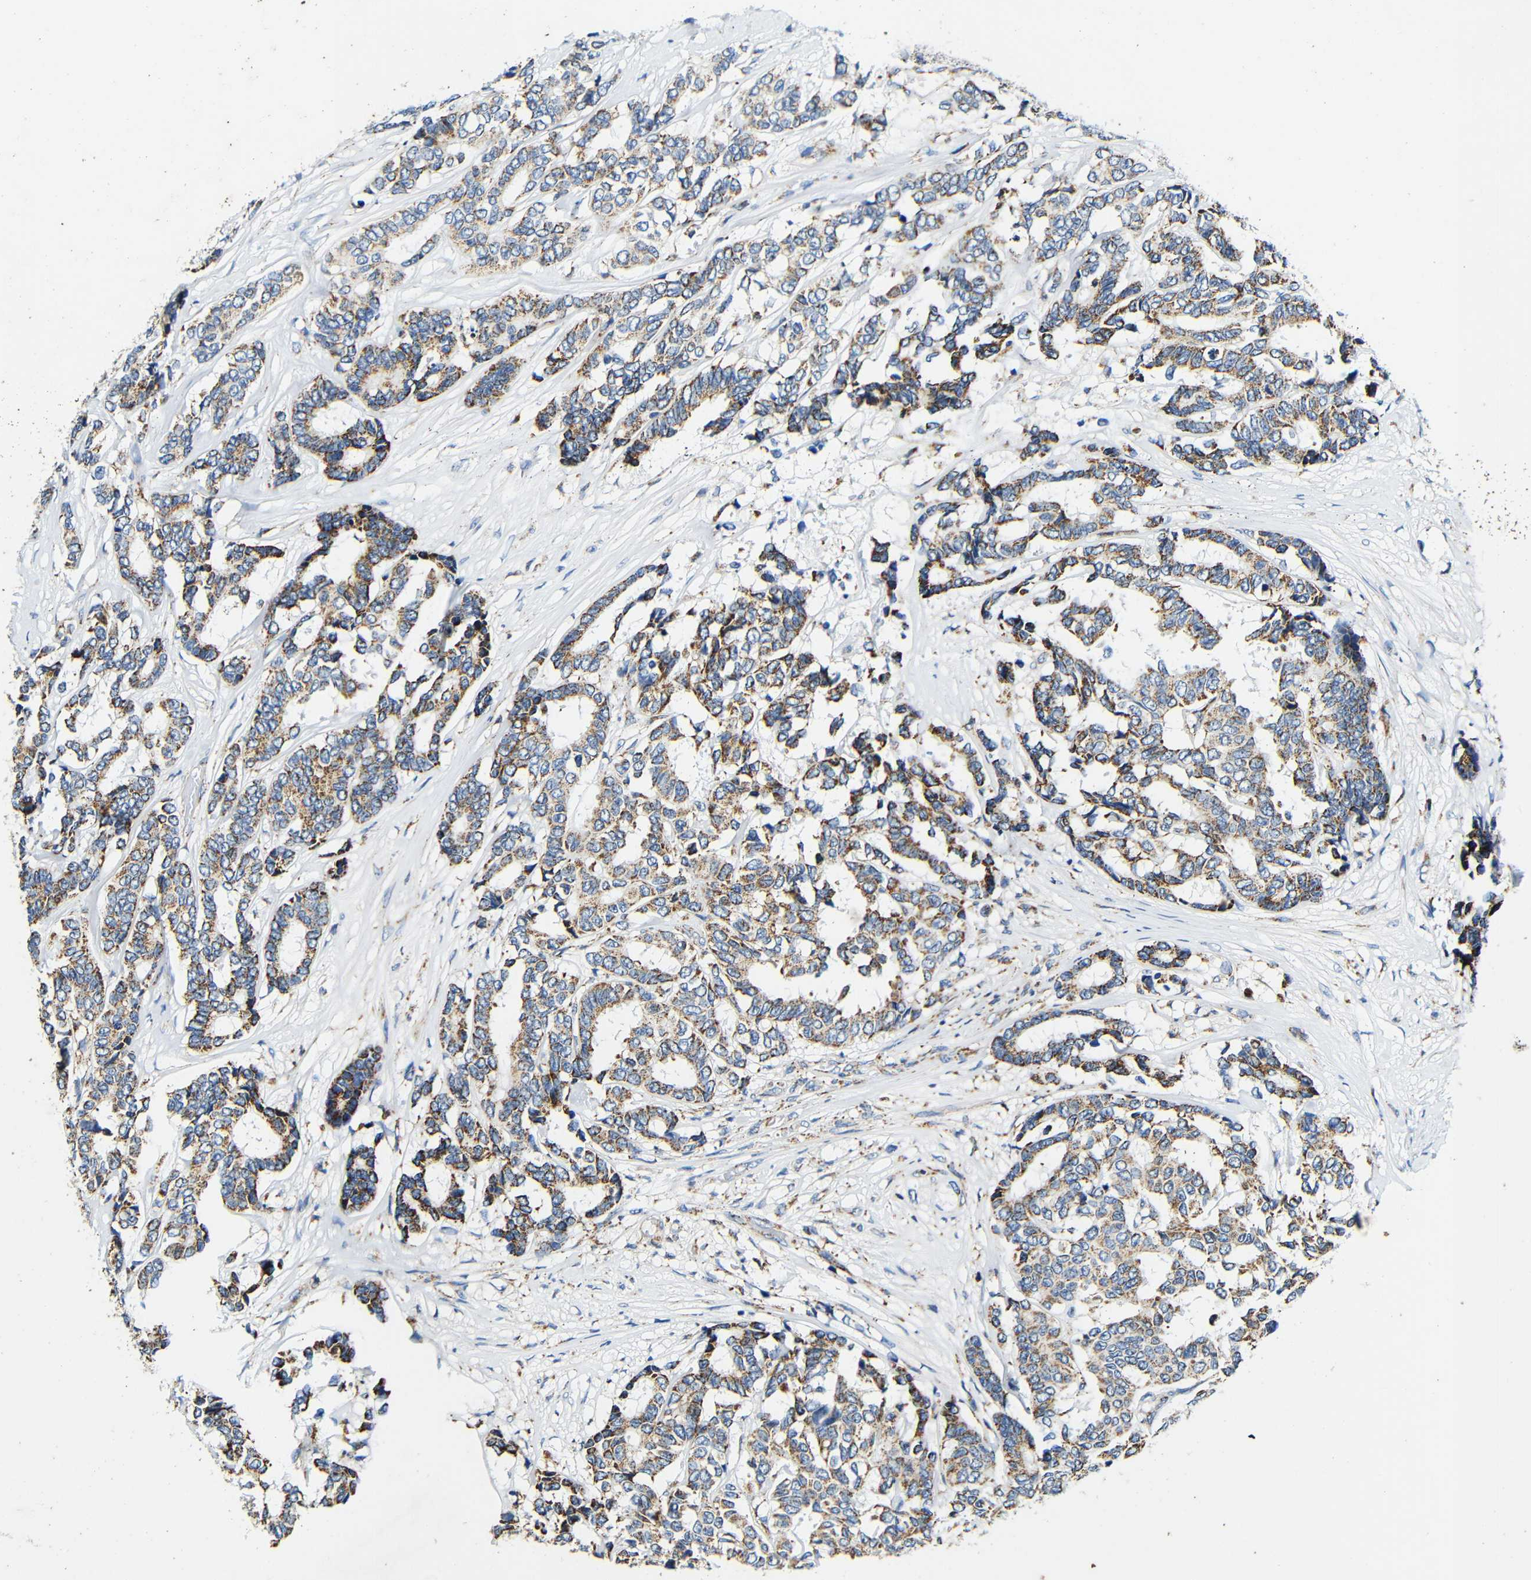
{"staining": {"intensity": "moderate", "quantity": ">75%", "location": "cytoplasmic/membranous"}, "tissue": "breast cancer", "cell_type": "Tumor cells", "image_type": "cancer", "snomed": [{"axis": "morphology", "description": "Duct carcinoma"}, {"axis": "topography", "description": "Breast"}], "caption": "Immunohistochemical staining of breast cancer shows medium levels of moderate cytoplasmic/membranous expression in approximately >75% of tumor cells. Ihc stains the protein in brown and the nuclei are stained blue.", "gene": "GALNT18", "patient": {"sex": "female", "age": 45}}